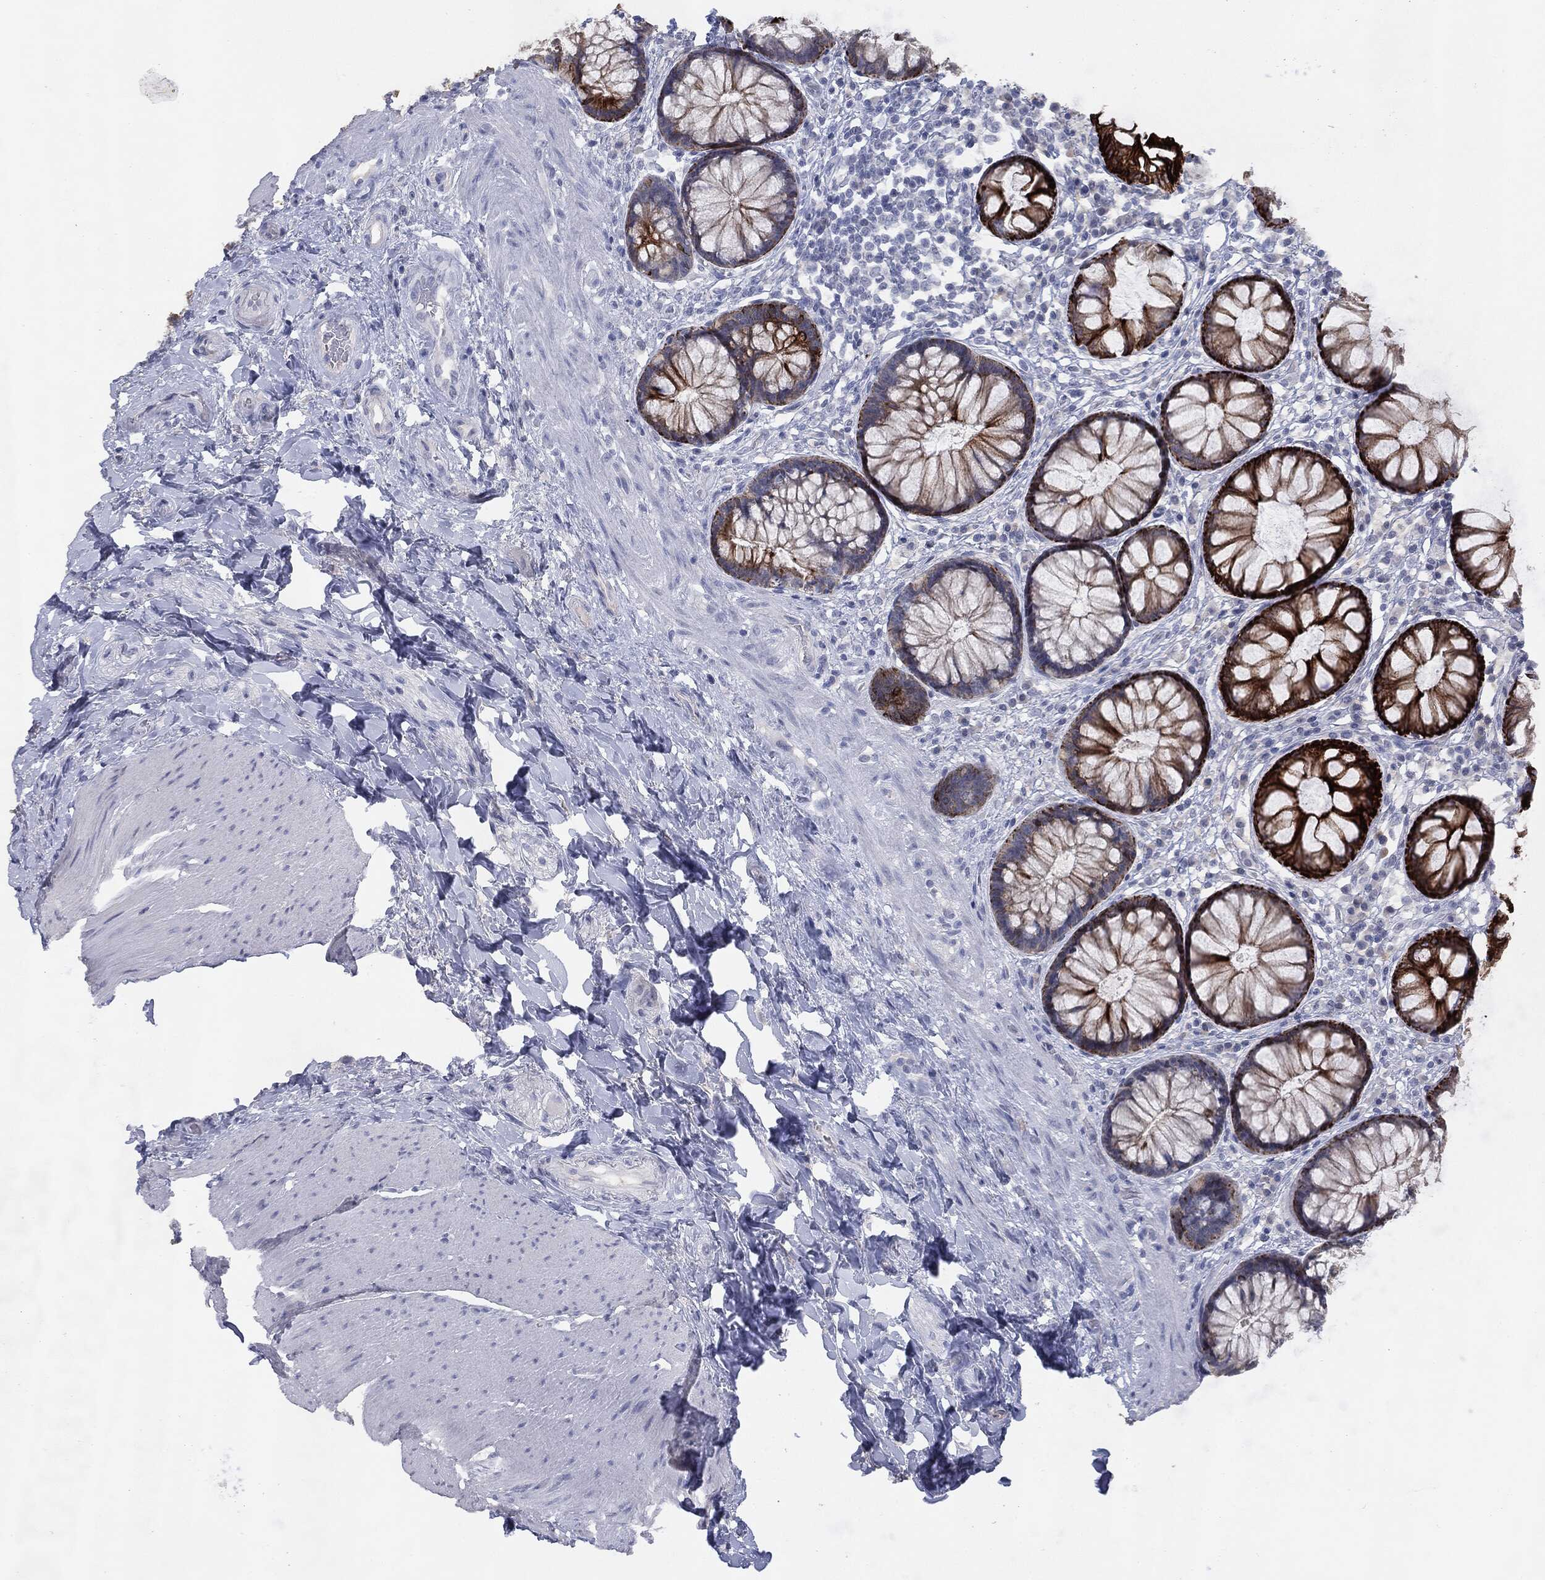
{"staining": {"intensity": "strong", "quantity": ">75%", "location": "cytoplasmic/membranous"}, "tissue": "rectum", "cell_type": "Glandular cells", "image_type": "normal", "snomed": [{"axis": "morphology", "description": "Normal tissue, NOS"}, {"axis": "topography", "description": "Rectum"}], "caption": "IHC photomicrograph of benign rectum: human rectum stained using immunohistochemistry shows high levels of strong protein expression localized specifically in the cytoplasmic/membranous of glandular cells, appearing as a cytoplasmic/membranous brown color.", "gene": "MUC1", "patient": {"sex": "female", "age": 58}}